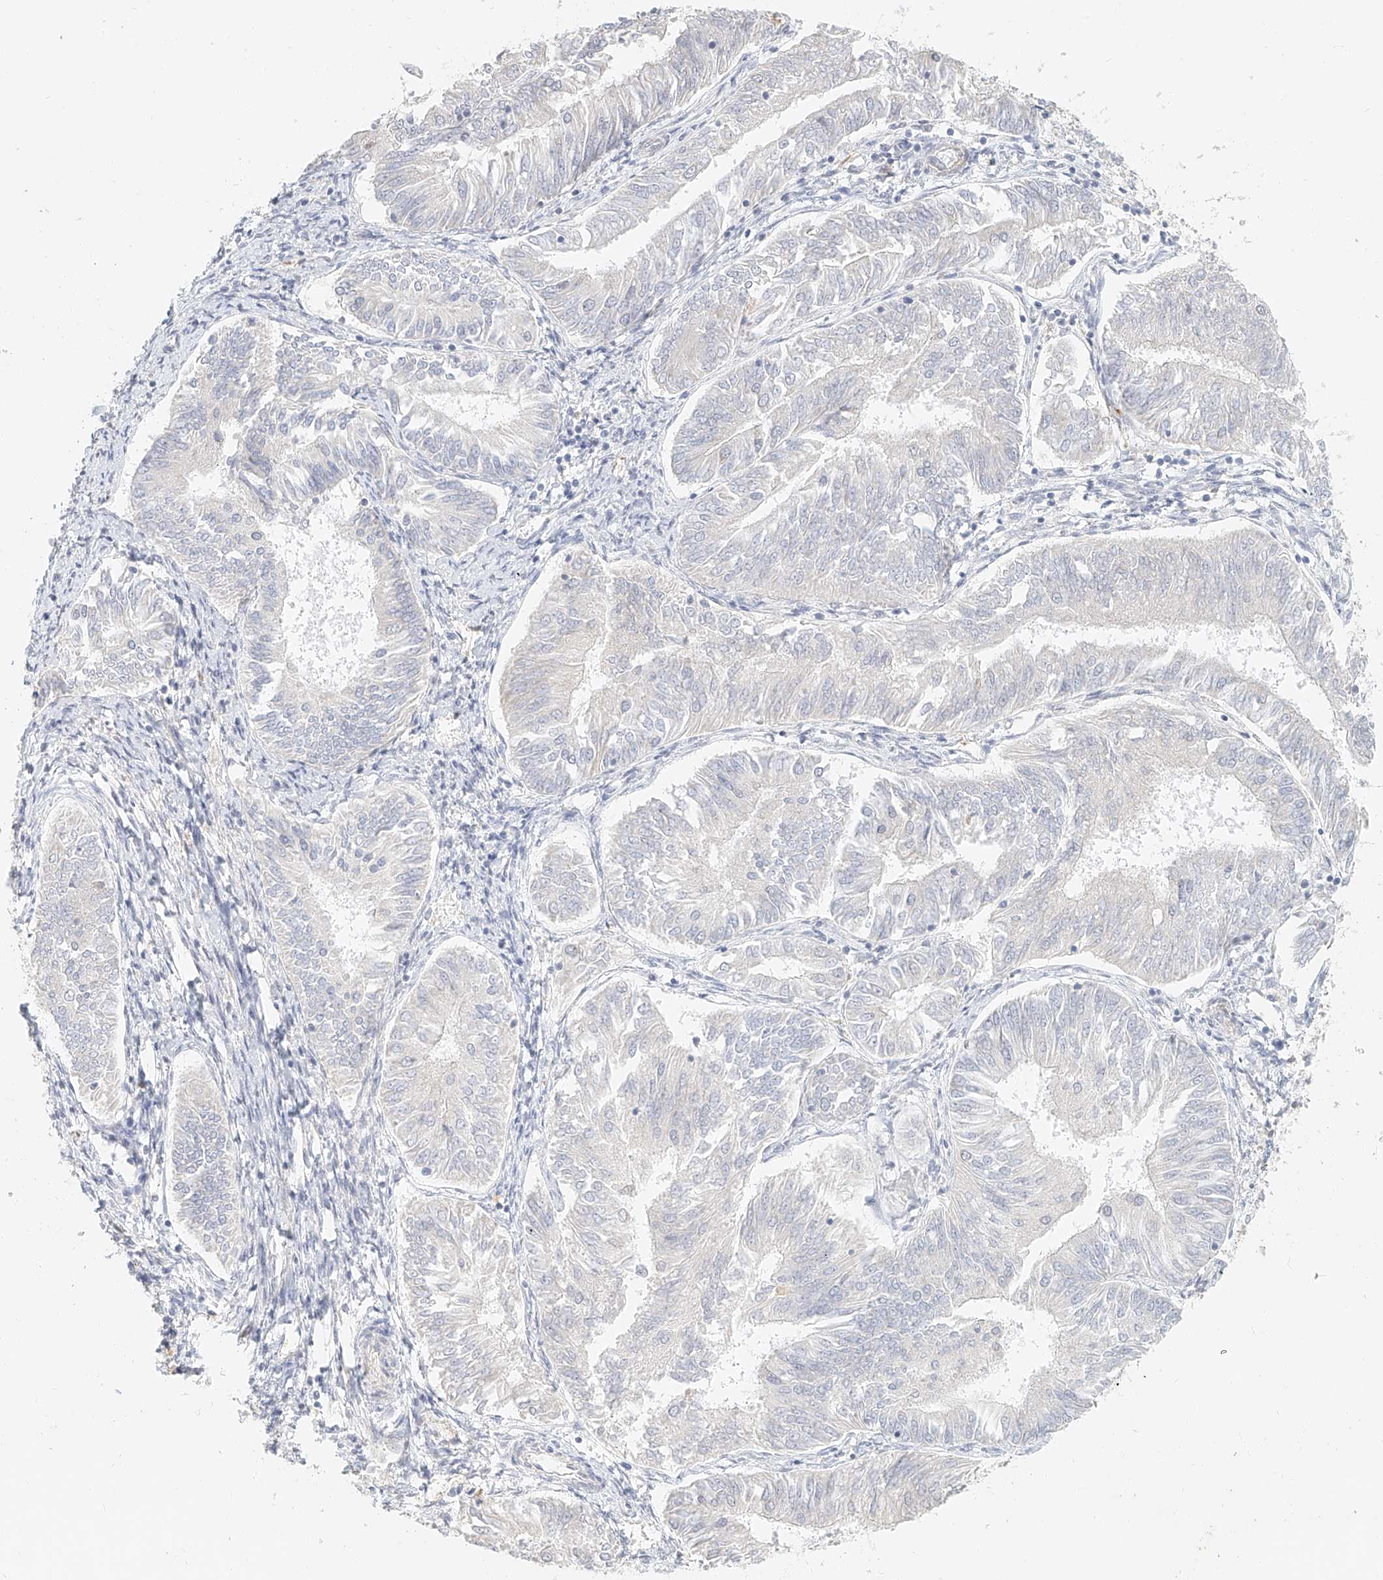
{"staining": {"intensity": "negative", "quantity": "none", "location": "none"}, "tissue": "endometrial cancer", "cell_type": "Tumor cells", "image_type": "cancer", "snomed": [{"axis": "morphology", "description": "Adenocarcinoma, NOS"}, {"axis": "topography", "description": "Endometrium"}], "caption": "An IHC histopathology image of endometrial adenocarcinoma is shown. There is no staining in tumor cells of endometrial adenocarcinoma. (Stains: DAB (3,3'-diaminobenzidine) immunohistochemistry (IHC) with hematoxylin counter stain, Microscopy: brightfield microscopy at high magnification).", "gene": "CXorf58", "patient": {"sex": "female", "age": 58}}